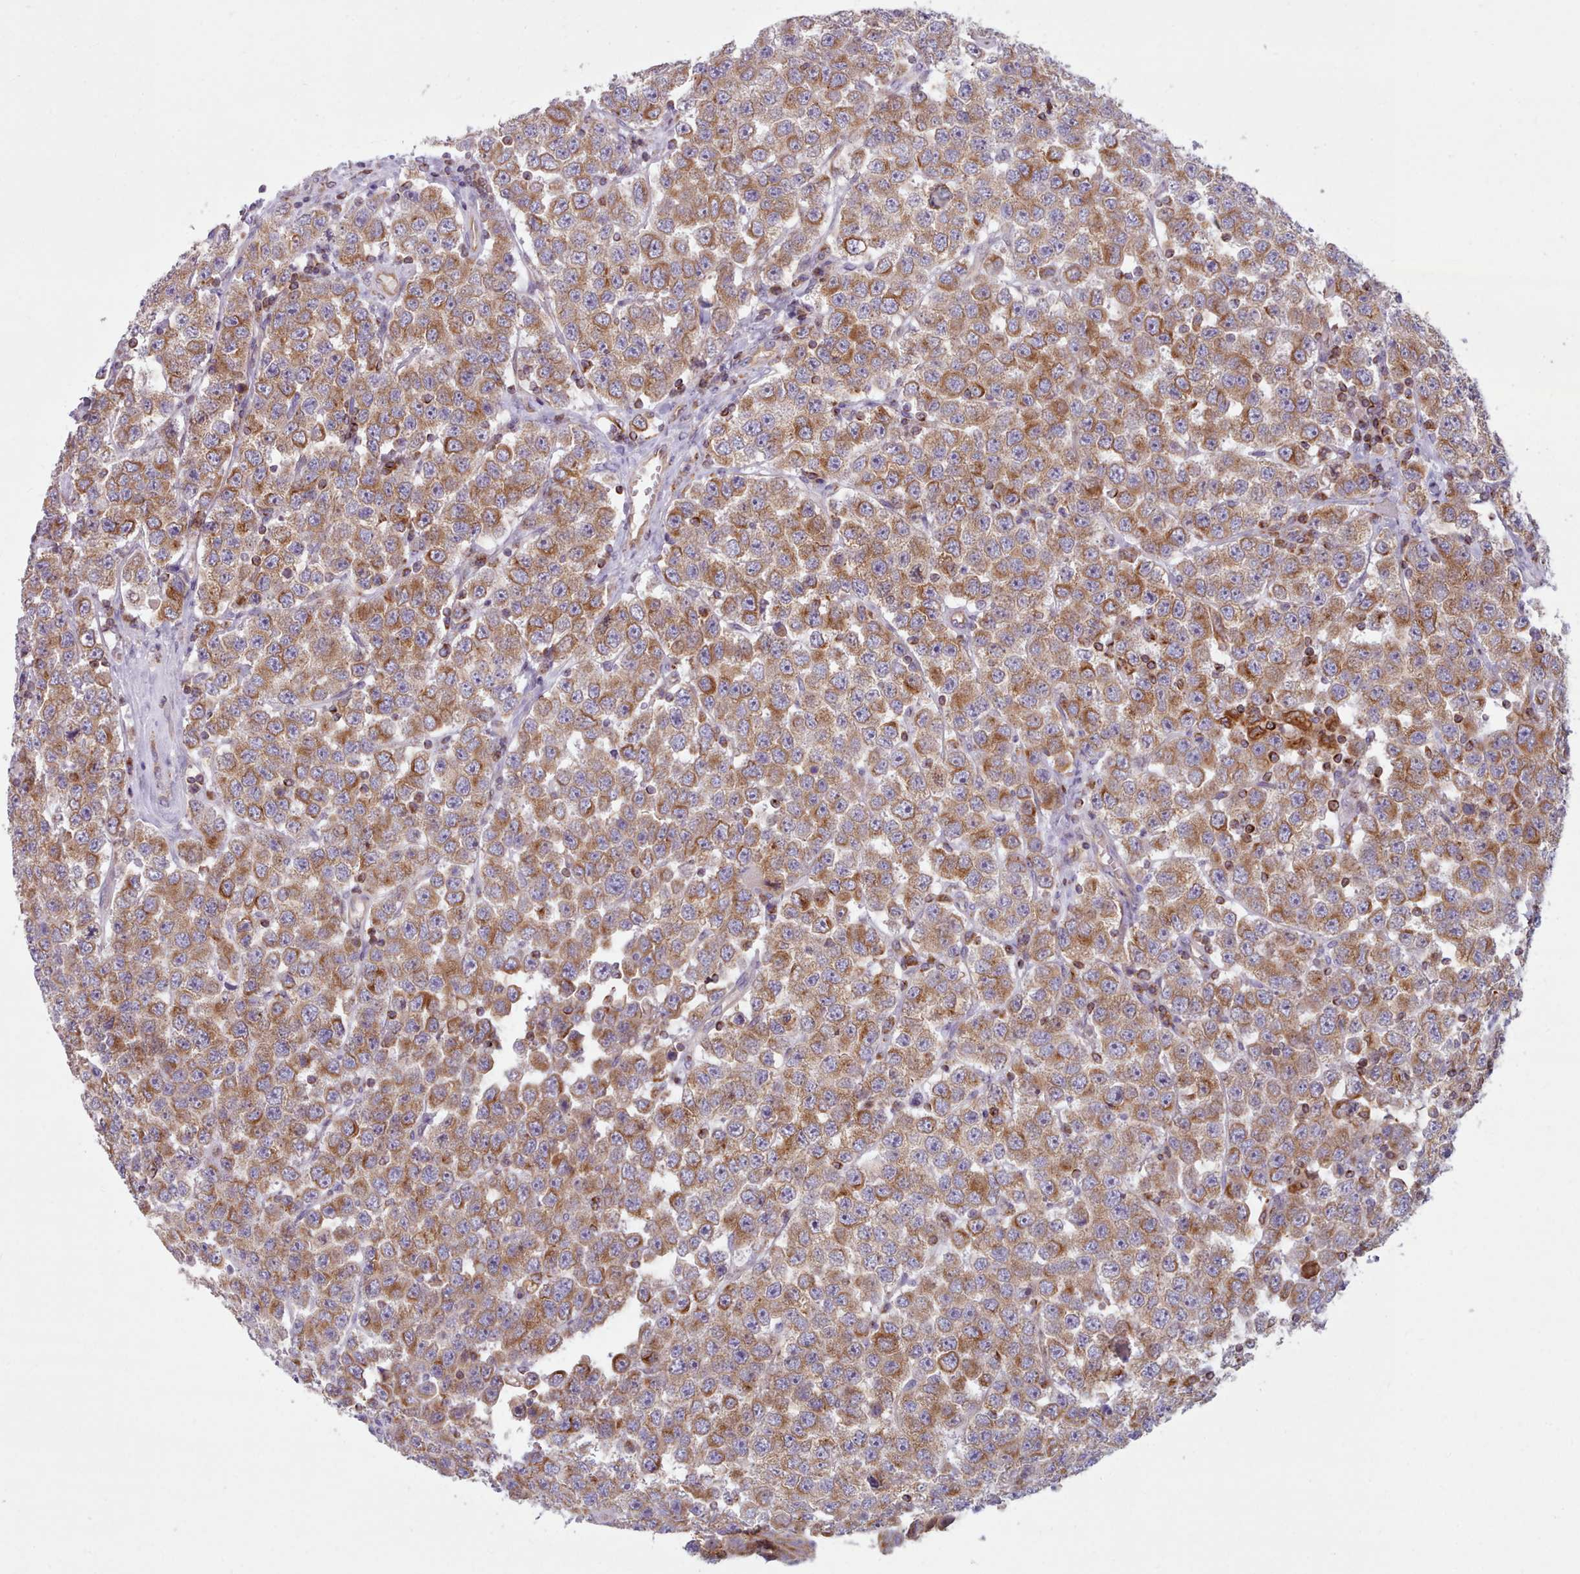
{"staining": {"intensity": "moderate", "quantity": ">75%", "location": "cytoplasmic/membranous"}, "tissue": "testis cancer", "cell_type": "Tumor cells", "image_type": "cancer", "snomed": [{"axis": "morphology", "description": "Seminoma, NOS"}, {"axis": "topography", "description": "Testis"}], "caption": "A histopathology image of testis seminoma stained for a protein reveals moderate cytoplasmic/membranous brown staining in tumor cells. (DAB (3,3'-diaminobenzidine) IHC, brown staining for protein, blue staining for nuclei).", "gene": "CRYBG1", "patient": {"sex": "male", "age": 28}}